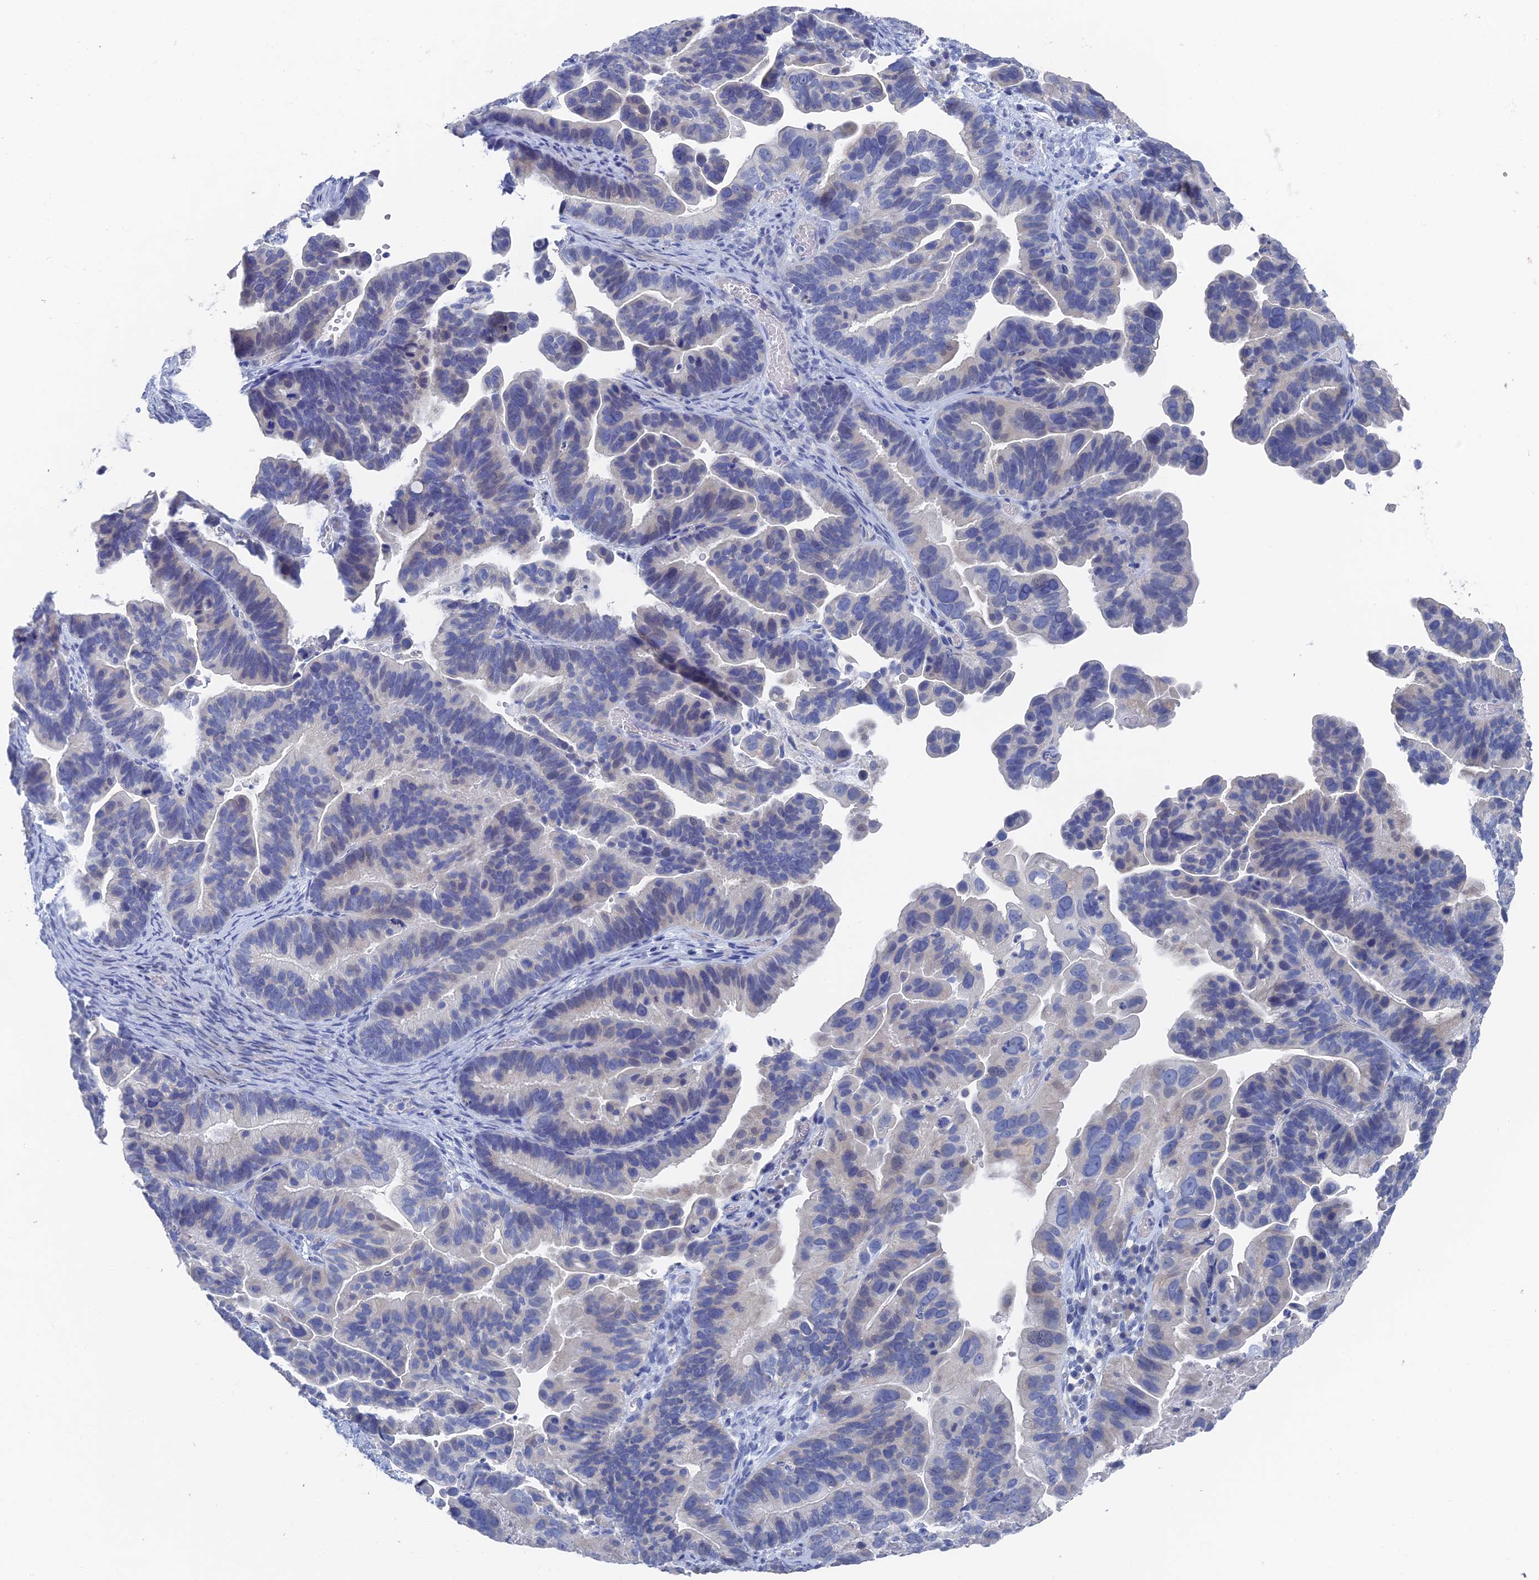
{"staining": {"intensity": "weak", "quantity": "<25%", "location": "cytoplasmic/membranous"}, "tissue": "ovarian cancer", "cell_type": "Tumor cells", "image_type": "cancer", "snomed": [{"axis": "morphology", "description": "Cystadenocarcinoma, serous, NOS"}, {"axis": "topography", "description": "Ovary"}], "caption": "Tumor cells are negative for protein expression in human ovarian serous cystadenocarcinoma. (Immunohistochemistry (ihc), brightfield microscopy, high magnification).", "gene": "GFAP", "patient": {"sex": "female", "age": 56}}